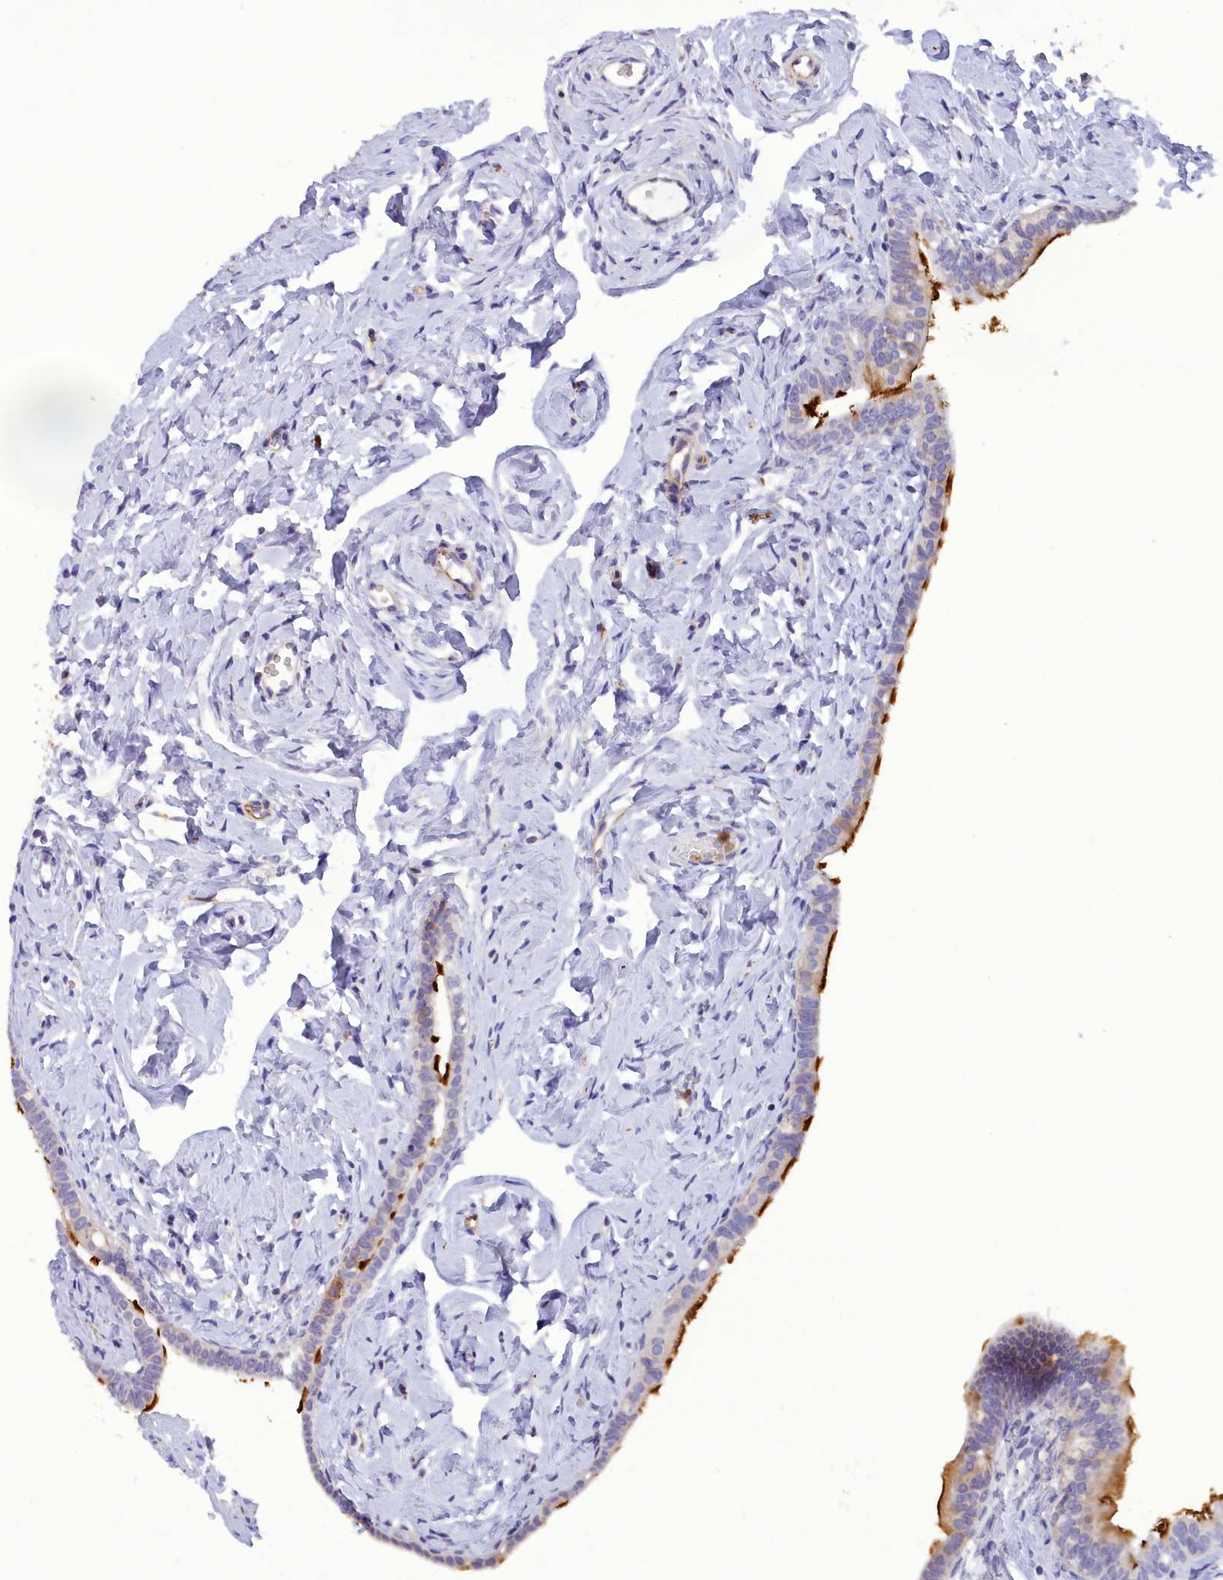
{"staining": {"intensity": "strong", "quantity": "25%-75%", "location": "cytoplasmic/membranous"}, "tissue": "fallopian tube", "cell_type": "Glandular cells", "image_type": "normal", "snomed": [{"axis": "morphology", "description": "Normal tissue, NOS"}, {"axis": "topography", "description": "Fallopian tube"}], "caption": "A brown stain shows strong cytoplasmic/membranous positivity of a protein in glandular cells of normal fallopian tube. (brown staining indicates protein expression, while blue staining denotes nuclei).", "gene": "FAM149B1", "patient": {"sex": "female", "age": 66}}